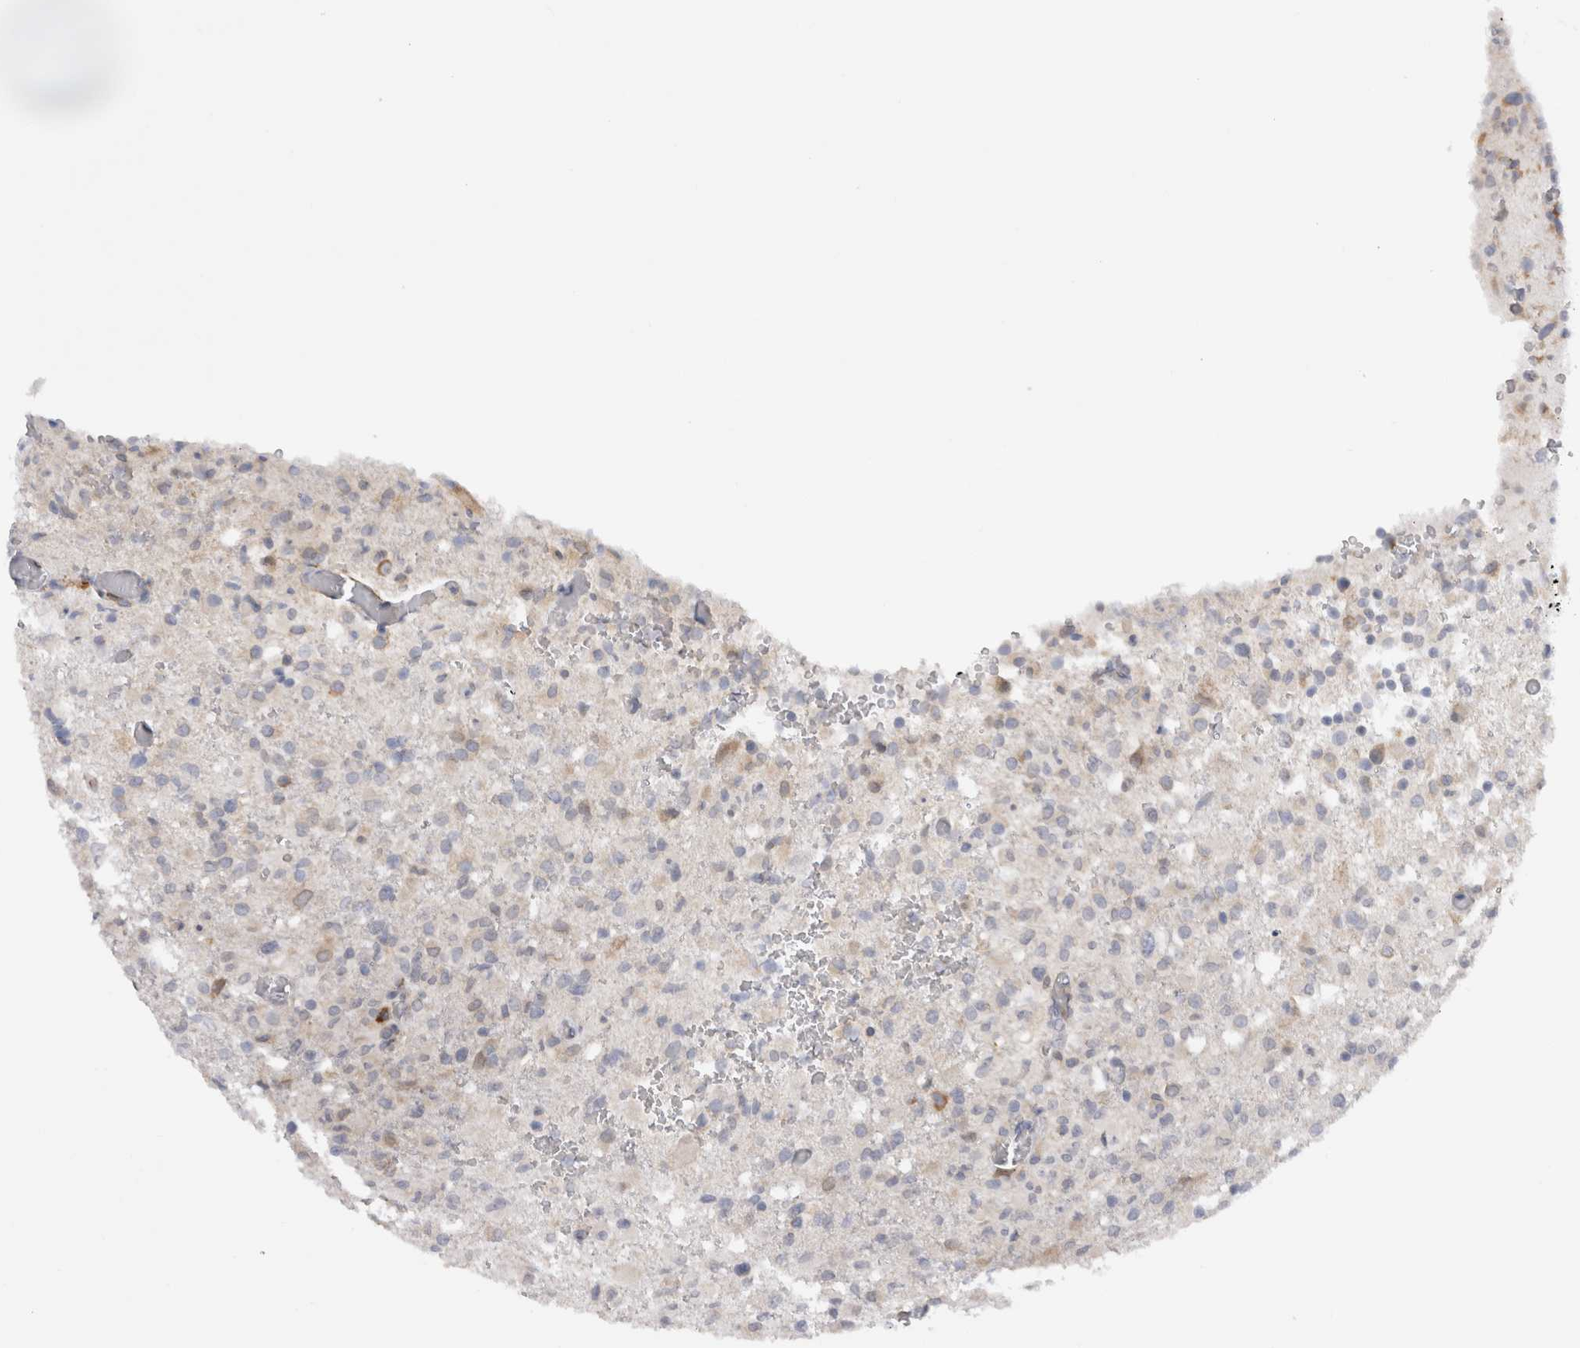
{"staining": {"intensity": "negative", "quantity": "none", "location": "none"}, "tissue": "glioma", "cell_type": "Tumor cells", "image_type": "cancer", "snomed": [{"axis": "morphology", "description": "Glioma, malignant, High grade"}, {"axis": "topography", "description": "Brain"}], "caption": "Immunohistochemistry (IHC) of malignant high-grade glioma demonstrates no expression in tumor cells.", "gene": "VCPIP1", "patient": {"sex": "female", "age": 57}}